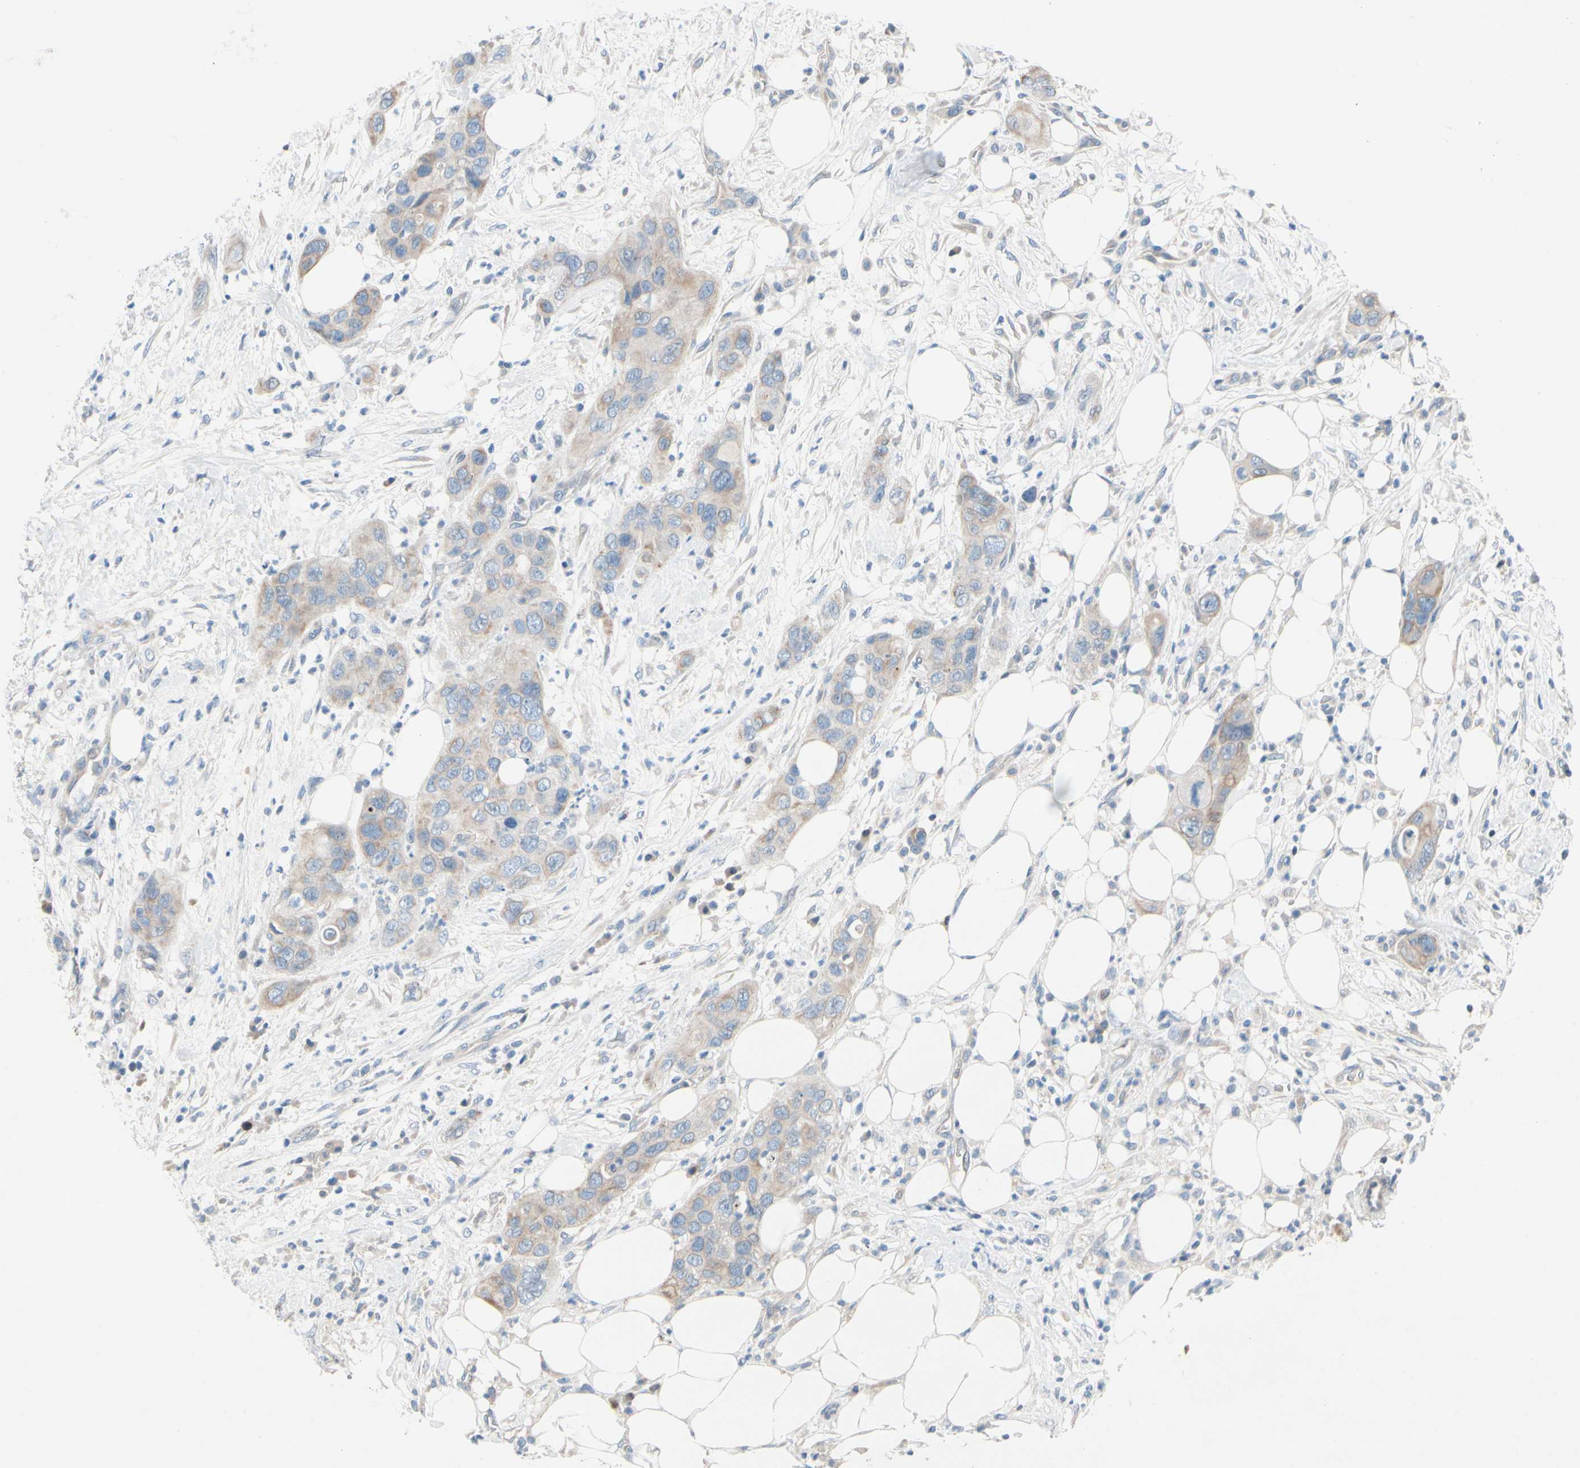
{"staining": {"intensity": "weak", "quantity": "25%-75%", "location": "cytoplasmic/membranous"}, "tissue": "pancreatic cancer", "cell_type": "Tumor cells", "image_type": "cancer", "snomed": [{"axis": "morphology", "description": "Adenocarcinoma, NOS"}, {"axis": "topography", "description": "Pancreas"}], "caption": "A brown stain labels weak cytoplasmic/membranous expression of a protein in pancreatic adenocarcinoma tumor cells.", "gene": "ZNF132", "patient": {"sex": "female", "age": 71}}